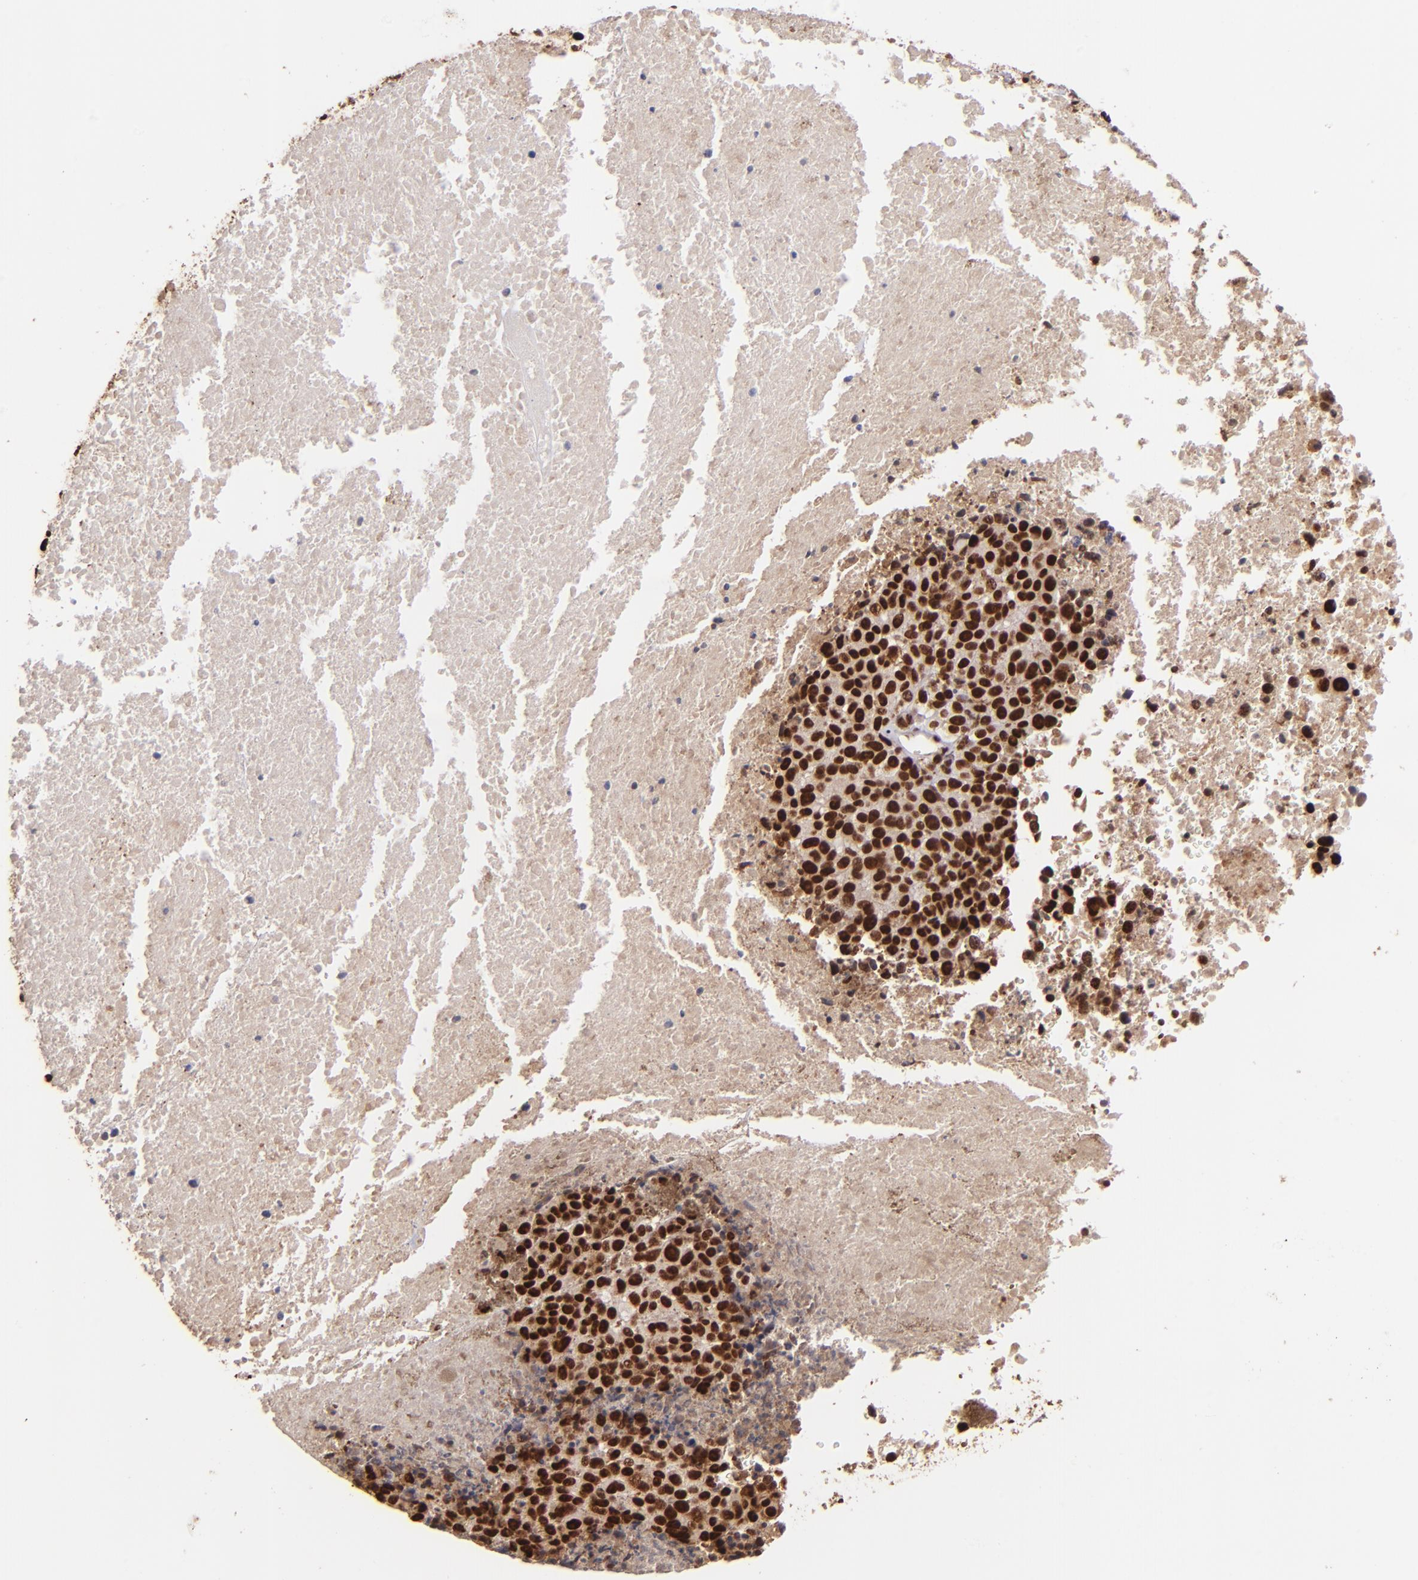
{"staining": {"intensity": "strong", "quantity": ">75%", "location": "nuclear"}, "tissue": "melanoma", "cell_type": "Tumor cells", "image_type": "cancer", "snomed": [{"axis": "morphology", "description": "Malignant melanoma, Metastatic site"}, {"axis": "topography", "description": "Cerebral cortex"}], "caption": "Melanoma stained with DAB immunohistochemistry (IHC) displays high levels of strong nuclear expression in about >75% of tumor cells.", "gene": "PQBP1", "patient": {"sex": "female", "age": 52}}